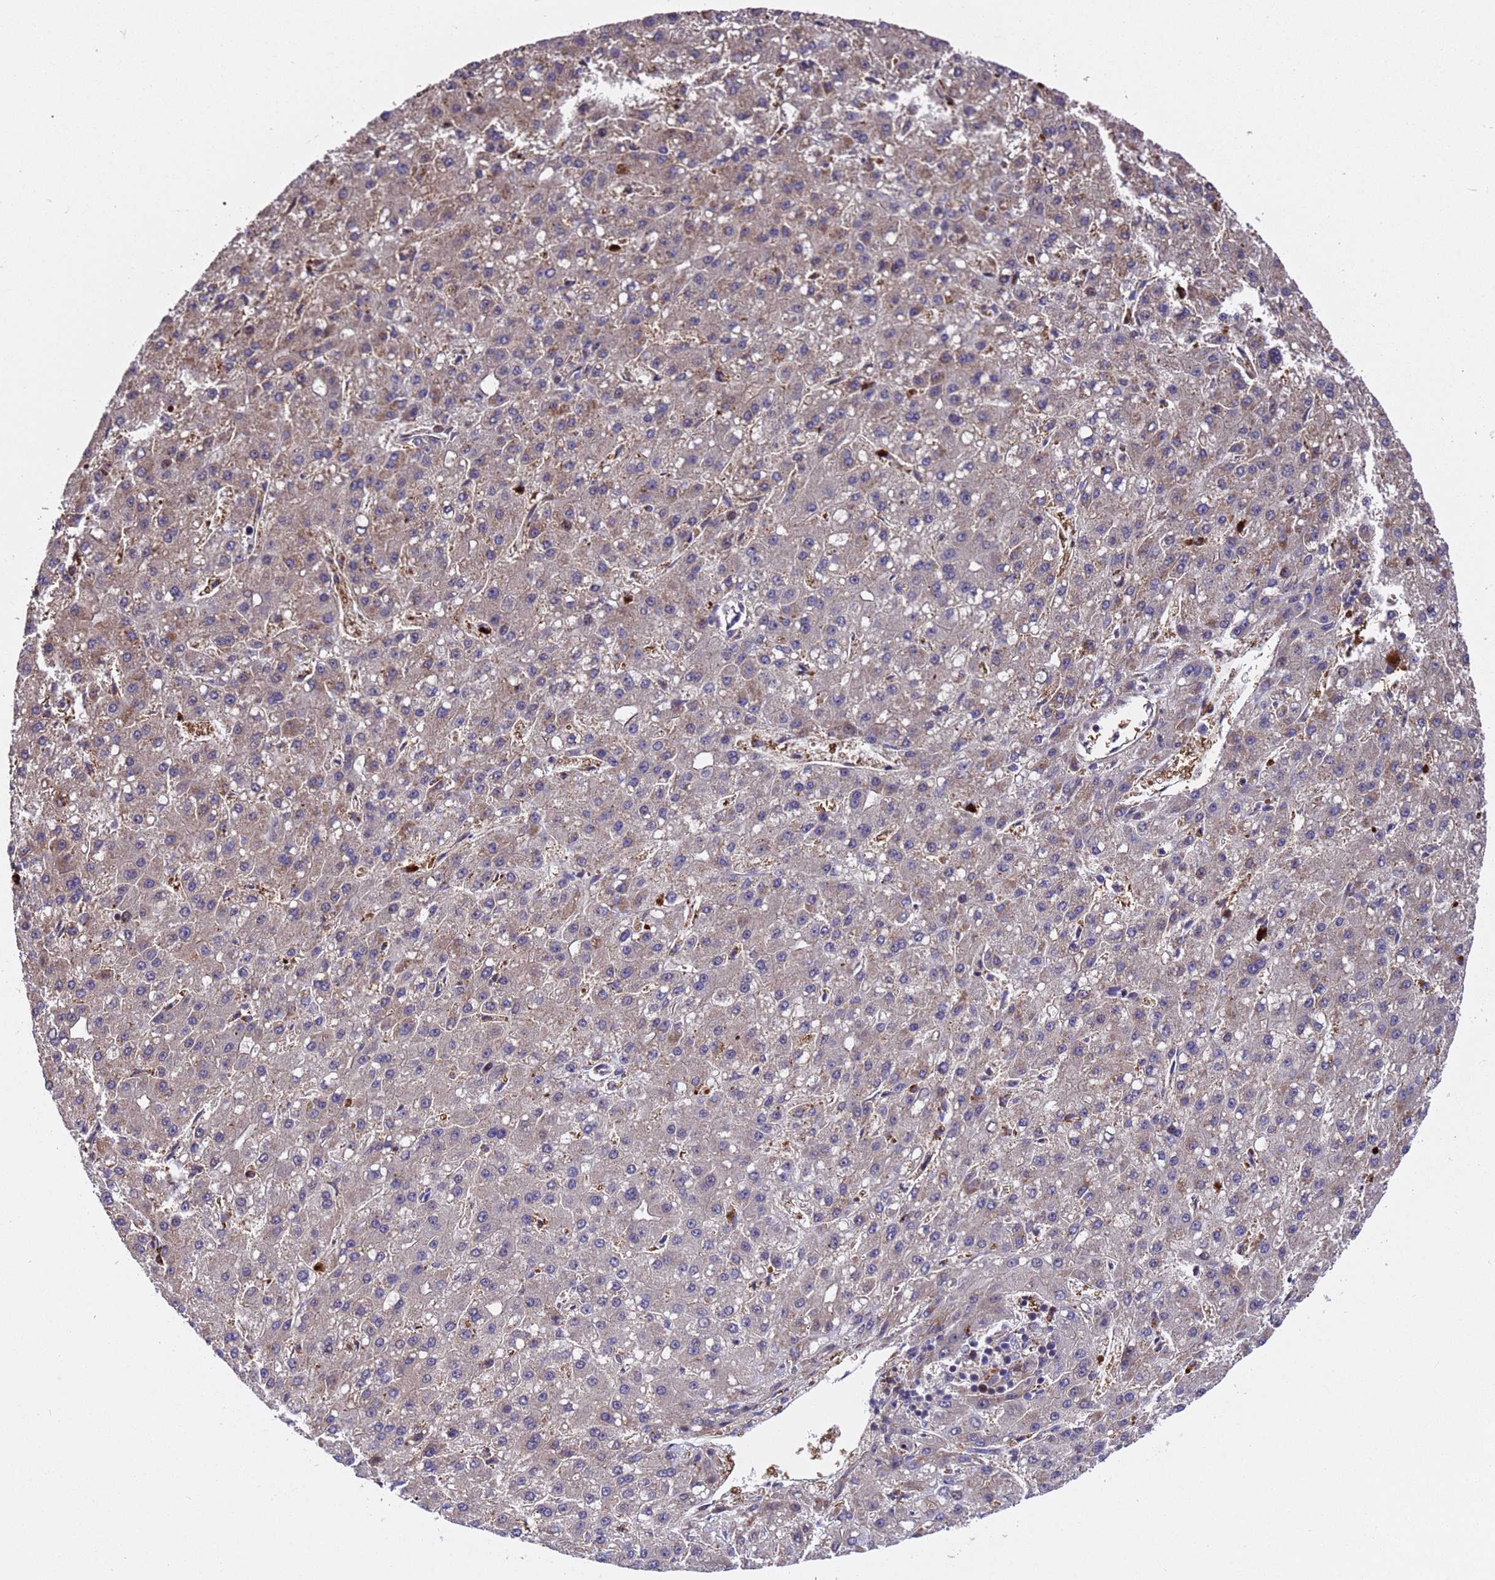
{"staining": {"intensity": "weak", "quantity": "25%-75%", "location": "cytoplasmic/membranous"}, "tissue": "liver cancer", "cell_type": "Tumor cells", "image_type": "cancer", "snomed": [{"axis": "morphology", "description": "Carcinoma, Hepatocellular, NOS"}, {"axis": "topography", "description": "Liver"}], "caption": "Liver cancer (hepatocellular carcinoma) tissue displays weak cytoplasmic/membranous positivity in about 25%-75% of tumor cells (DAB IHC, brown staining for protein, blue staining for nuclei).", "gene": "ELP6", "patient": {"sex": "male", "age": 67}}